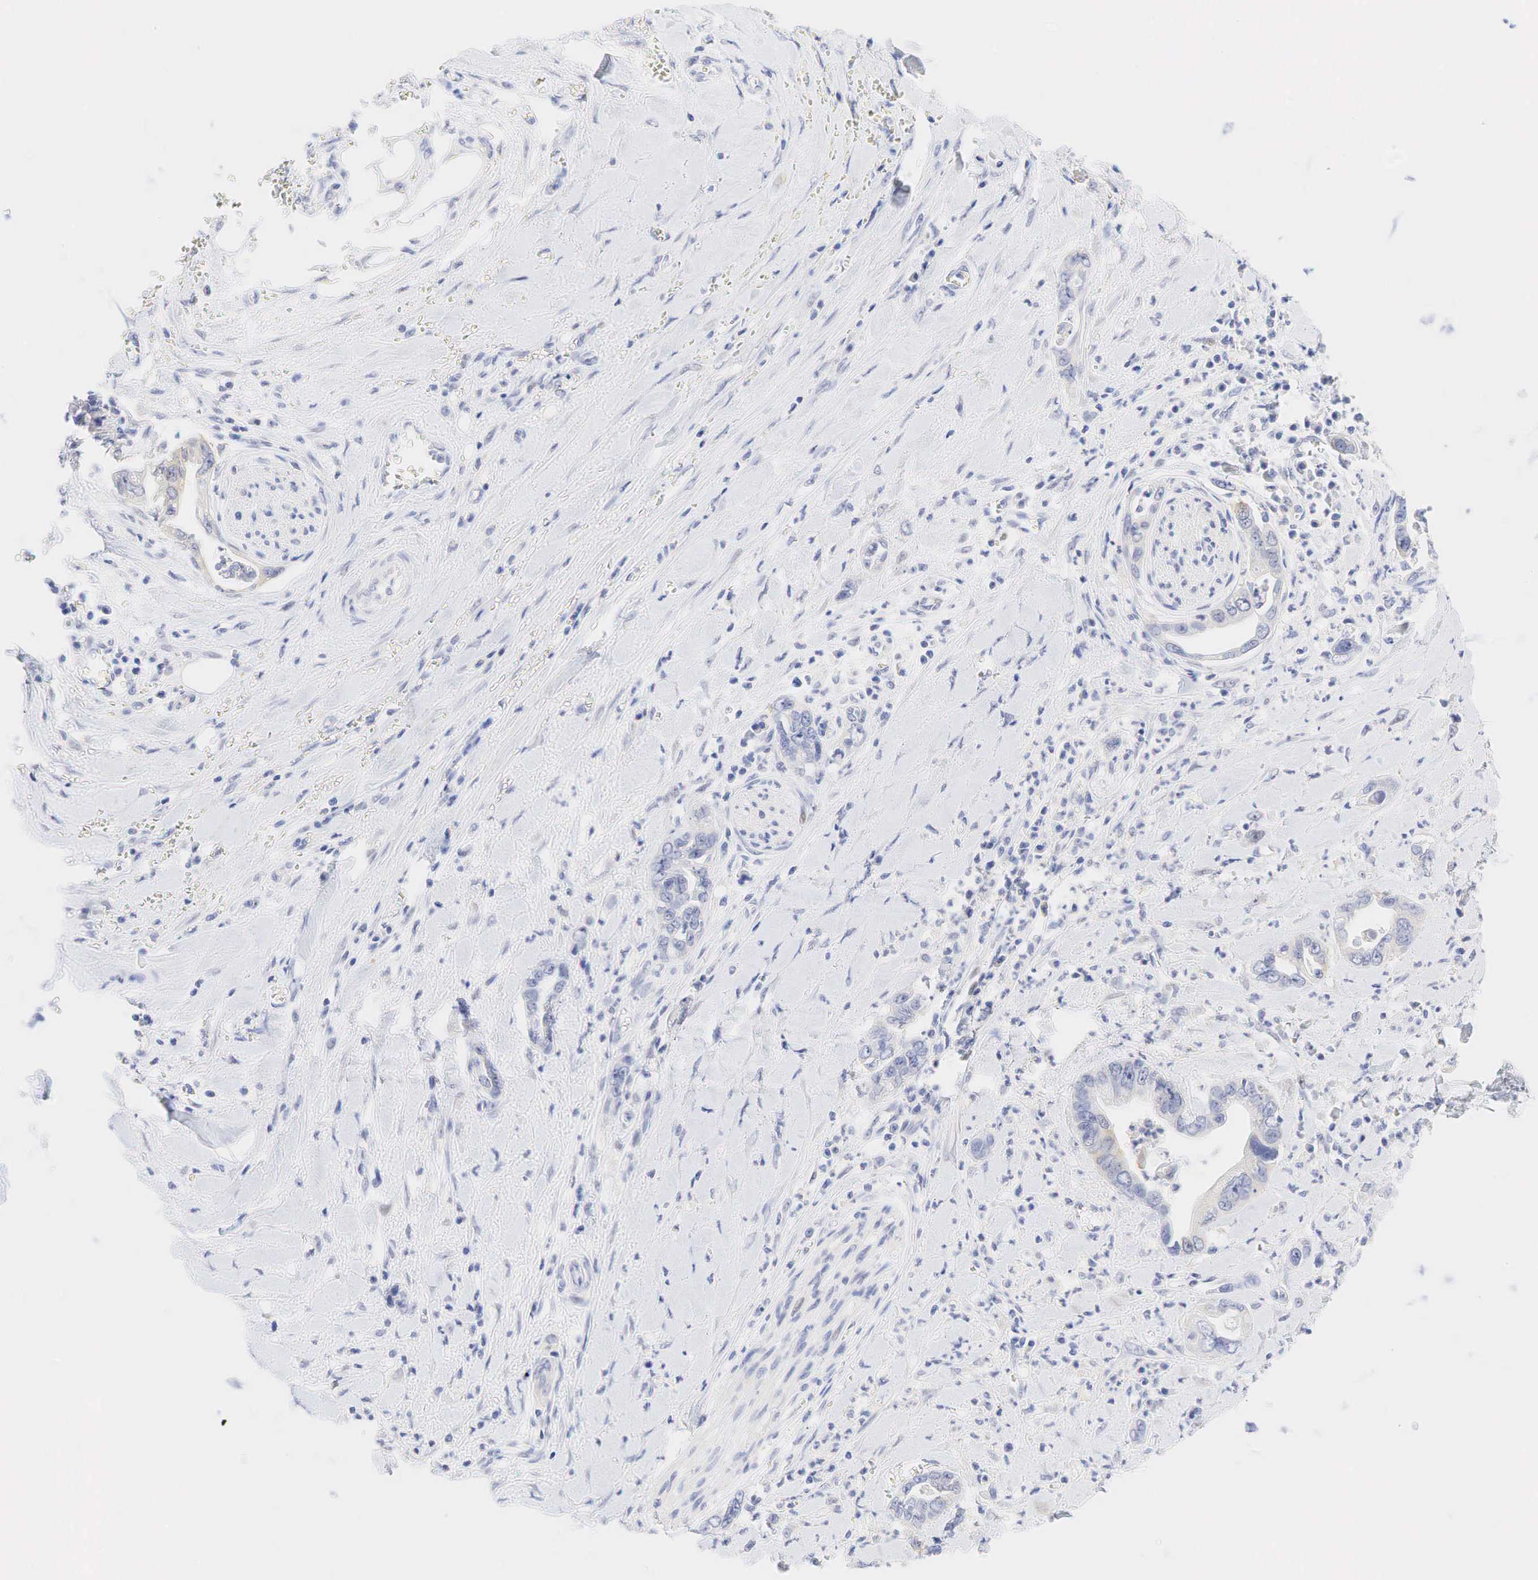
{"staining": {"intensity": "negative", "quantity": "none", "location": "none"}, "tissue": "pancreatic cancer", "cell_type": "Tumor cells", "image_type": "cancer", "snomed": [{"axis": "morphology", "description": "Adenocarcinoma, NOS"}, {"axis": "topography", "description": "Pancreas"}], "caption": "Micrograph shows no protein staining in tumor cells of pancreatic cancer tissue. (Brightfield microscopy of DAB immunohistochemistry (IHC) at high magnification).", "gene": "AR", "patient": {"sex": "male", "age": 69}}